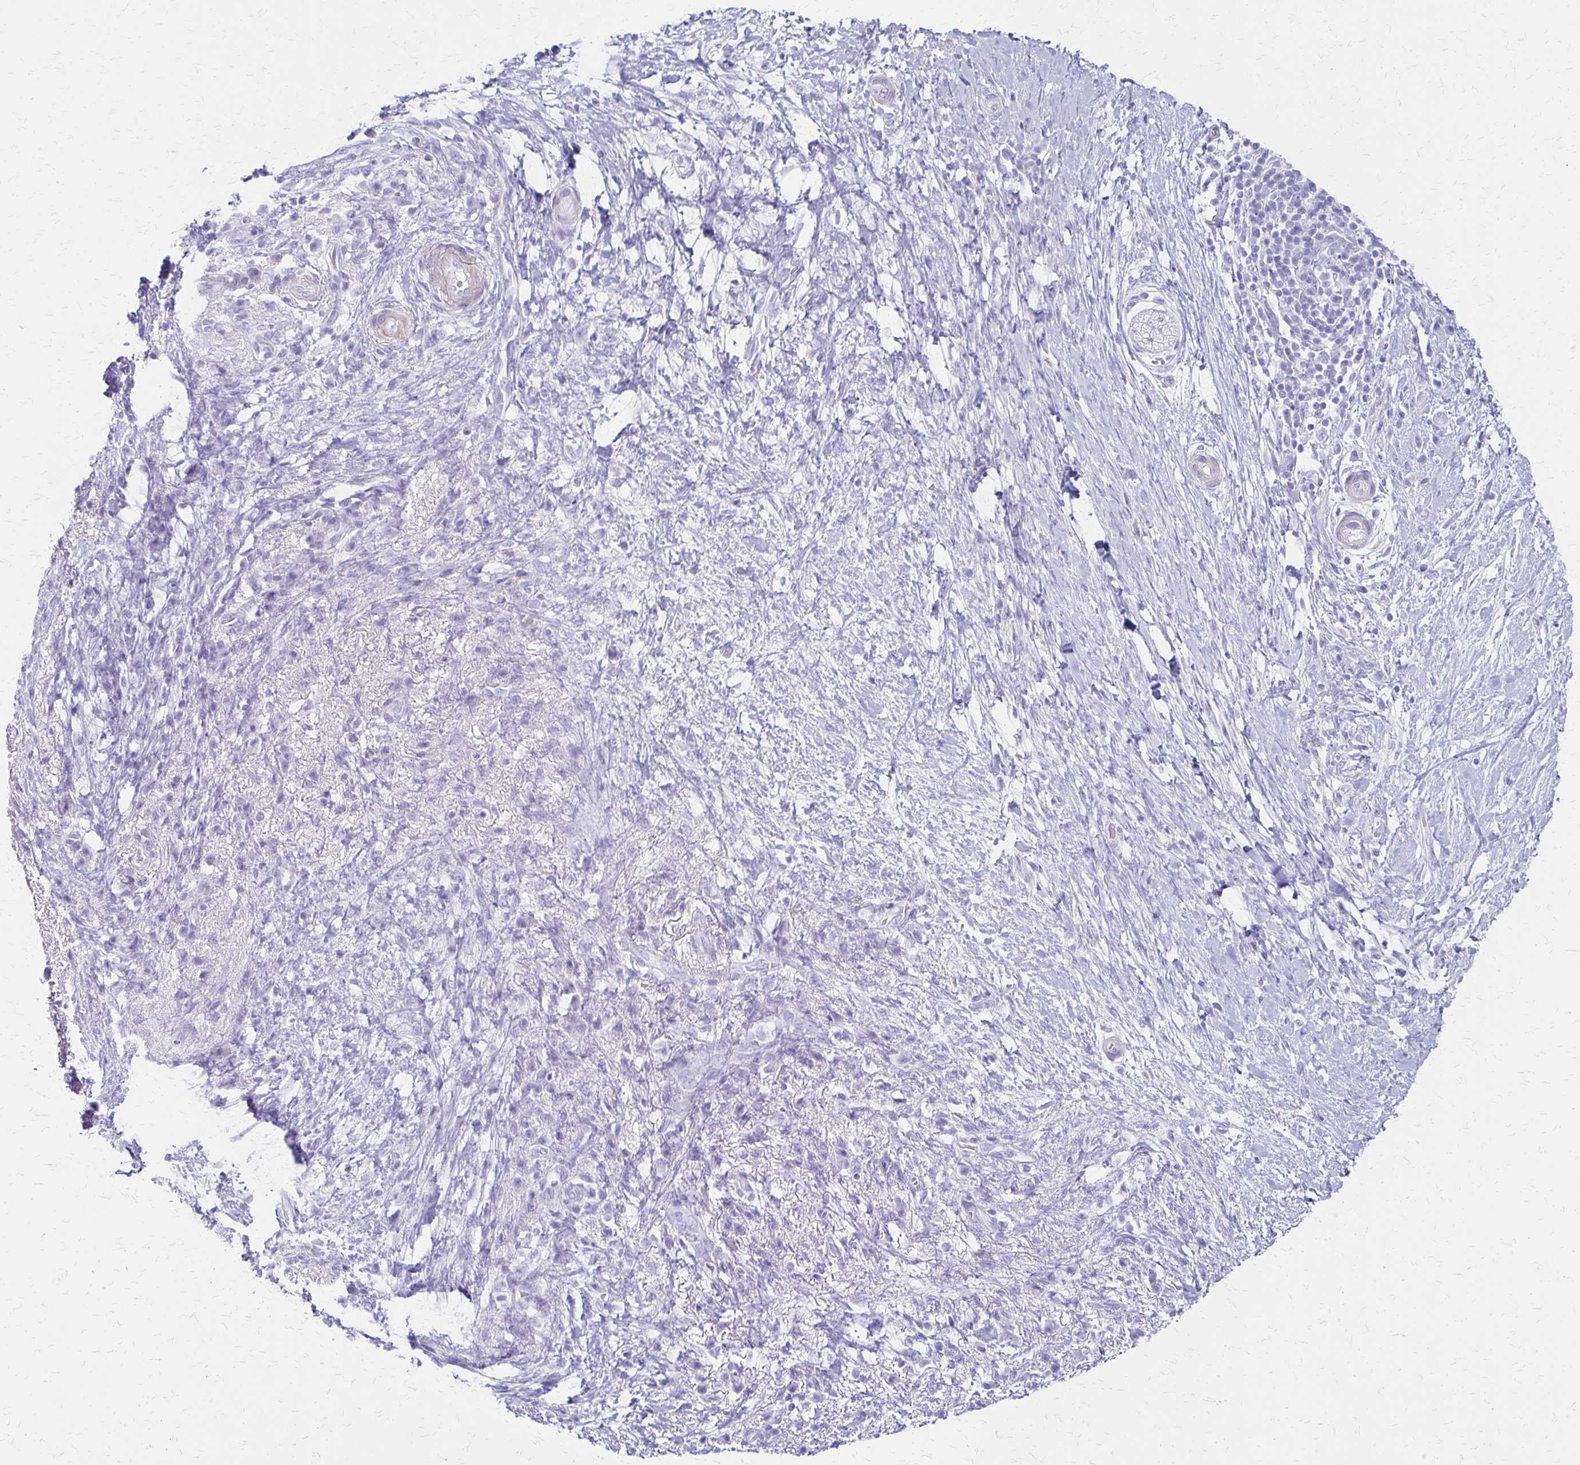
{"staining": {"intensity": "negative", "quantity": "none", "location": "none"}, "tissue": "pancreatic cancer", "cell_type": "Tumor cells", "image_type": "cancer", "snomed": [{"axis": "morphology", "description": "Adenocarcinoma, NOS"}, {"axis": "topography", "description": "Pancreas"}], "caption": "The image shows no significant positivity in tumor cells of pancreatic adenocarcinoma. The staining is performed using DAB brown chromogen with nuclei counter-stained in using hematoxylin.", "gene": "IVL", "patient": {"sex": "female", "age": 72}}